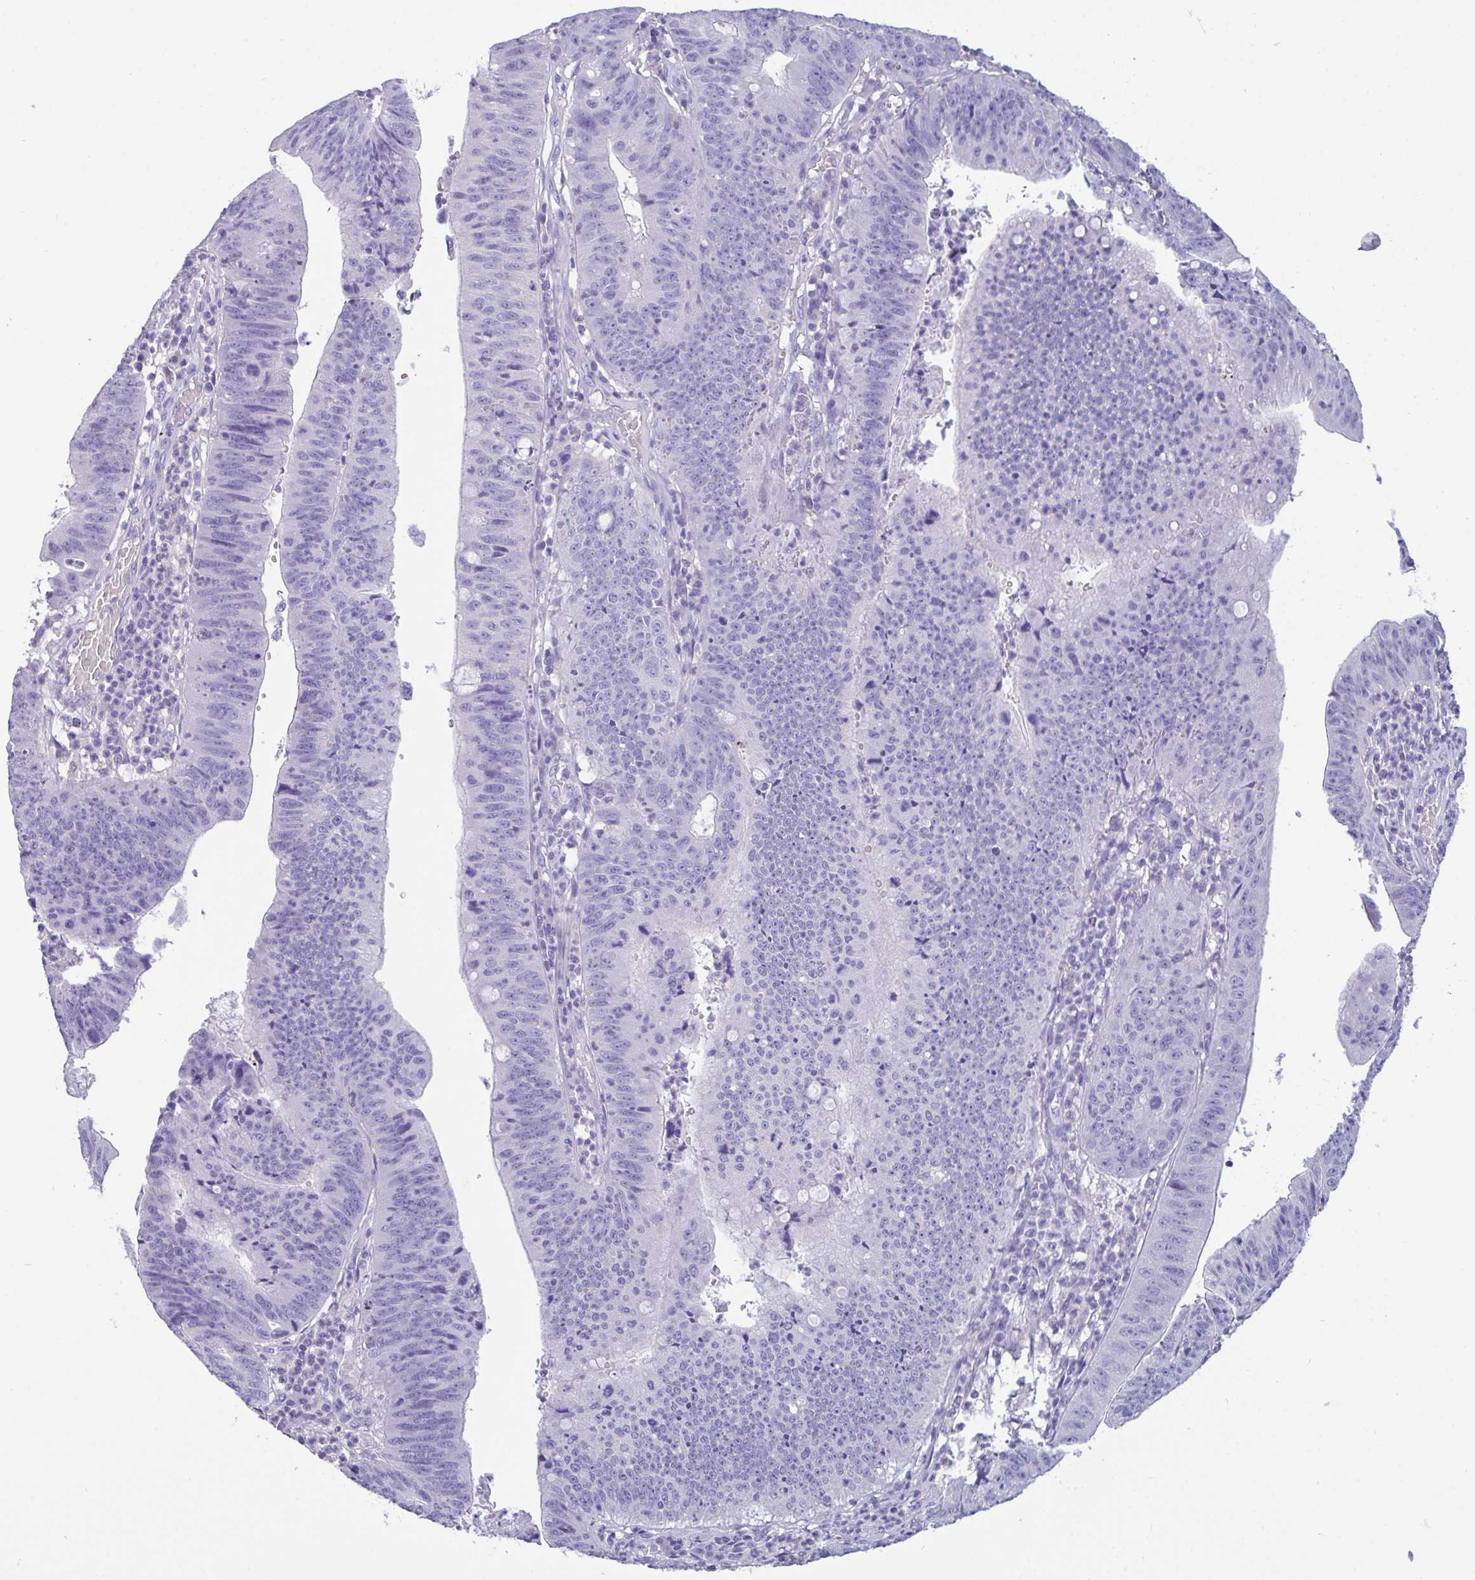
{"staining": {"intensity": "negative", "quantity": "none", "location": "none"}, "tissue": "stomach cancer", "cell_type": "Tumor cells", "image_type": "cancer", "snomed": [{"axis": "morphology", "description": "Adenocarcinoma, NOS"}, {"axis": "topography", "description": "Stomach"}], "caption": "Tumor cells are negative for protein expression in human stomach cancer. (DAB (3,3'-diaminobenzidine) immunohistochemistry (IHC), high magnification).", "gene": "CA10", "patient": {"sex": "male", "age": 59}}